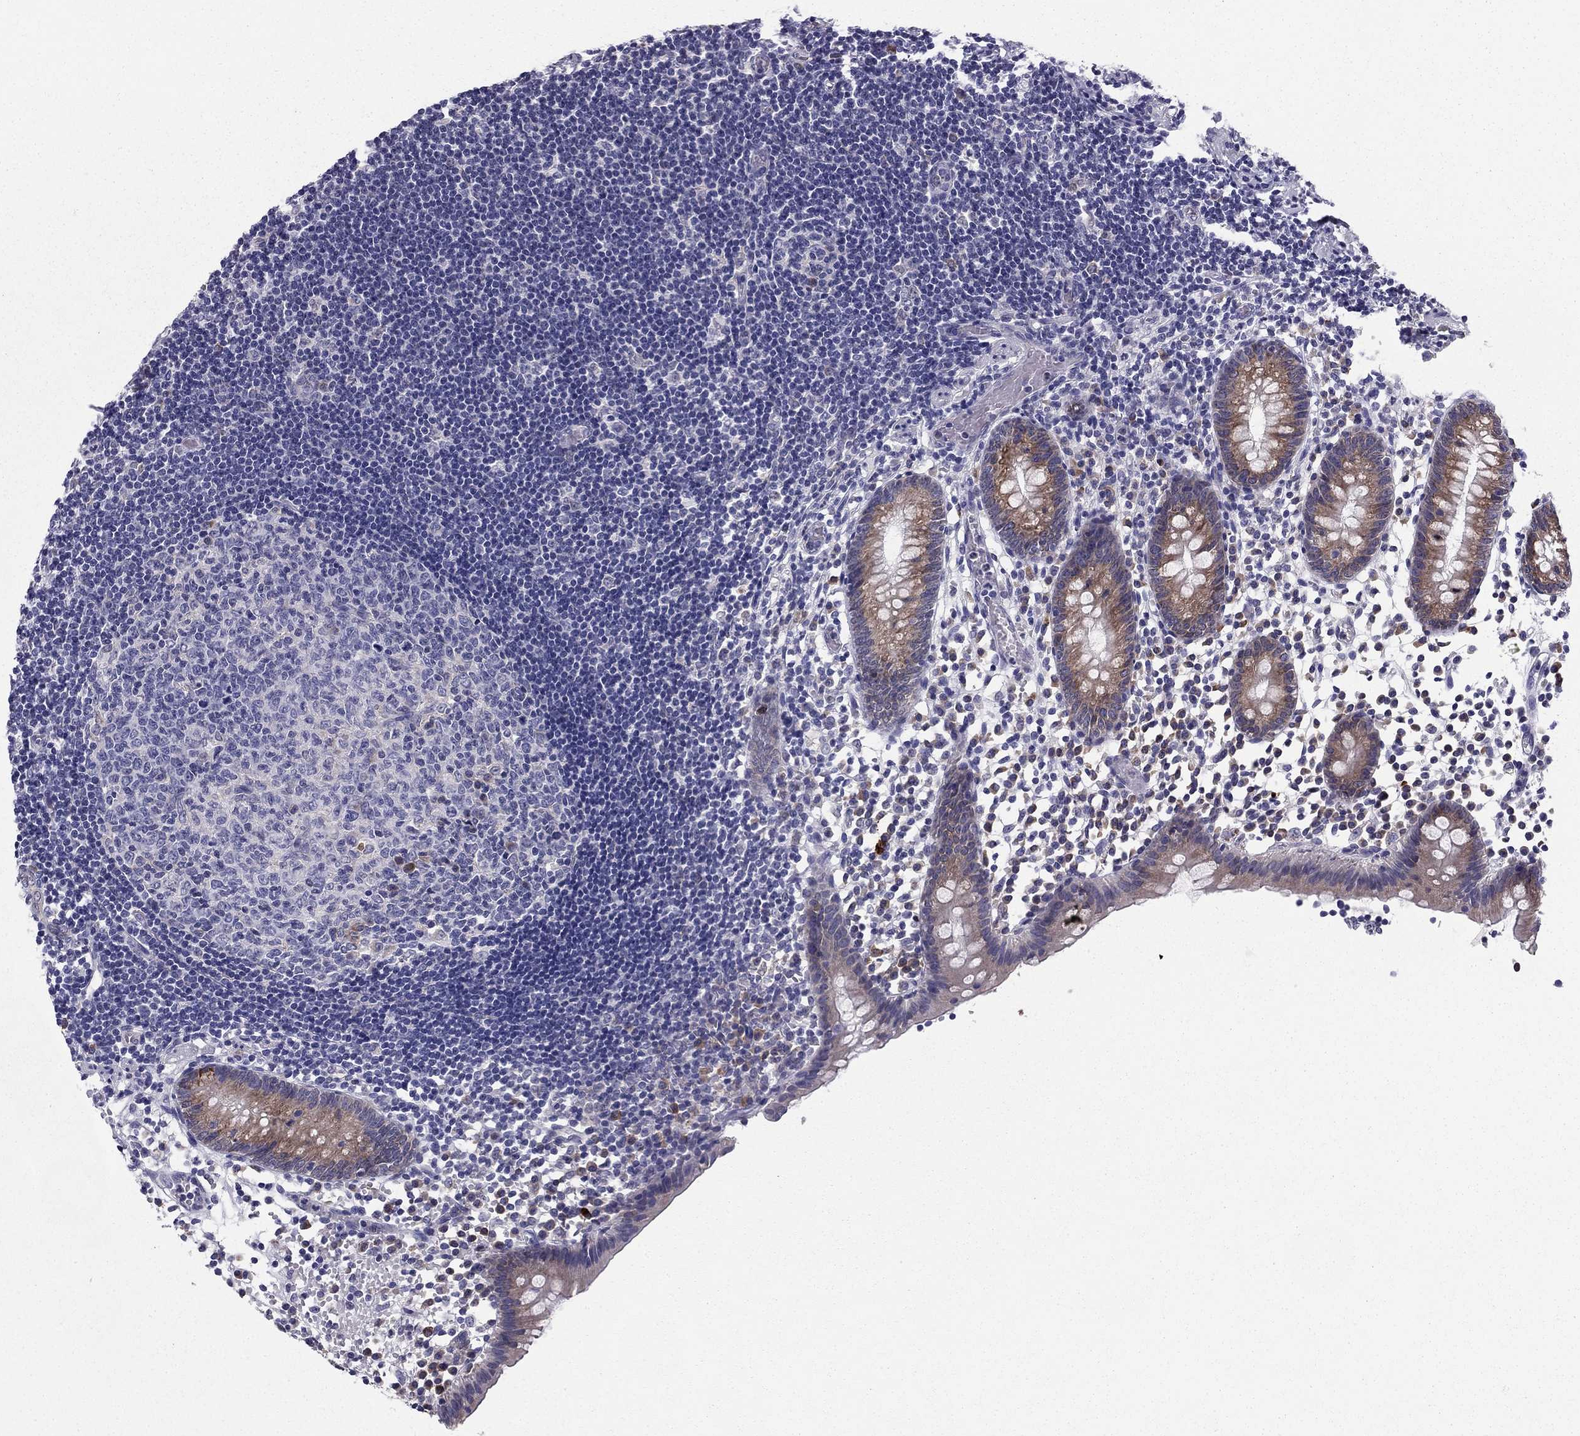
{"staining": {"intensity": "moderate", "quantity": "25%-75%", "location": "cytoplasmic/membranous"}, "tissue": "appendix", "cell_type": "Glandular cells", "image_type": "normal", "snomed": [{"axis": "morphology", "description": "Normal tissue, NOS"}, {"axis": "topography", "description": "Appendix"}], "caption": "DAB (3,3'-diaminobenzidine) immunohistochemical staining of benign appendix reveals moderate cytoplasmic/membranous protein staining in about 25%-75% of glandular cells. The staining was performed using DAB to visualize the protein expression in brown, while the nuclei were stained in blue with hematoxylin (Magnification: 20x).", "gene": "TMED3", "patient": {"sex": "female", "age": 40}}